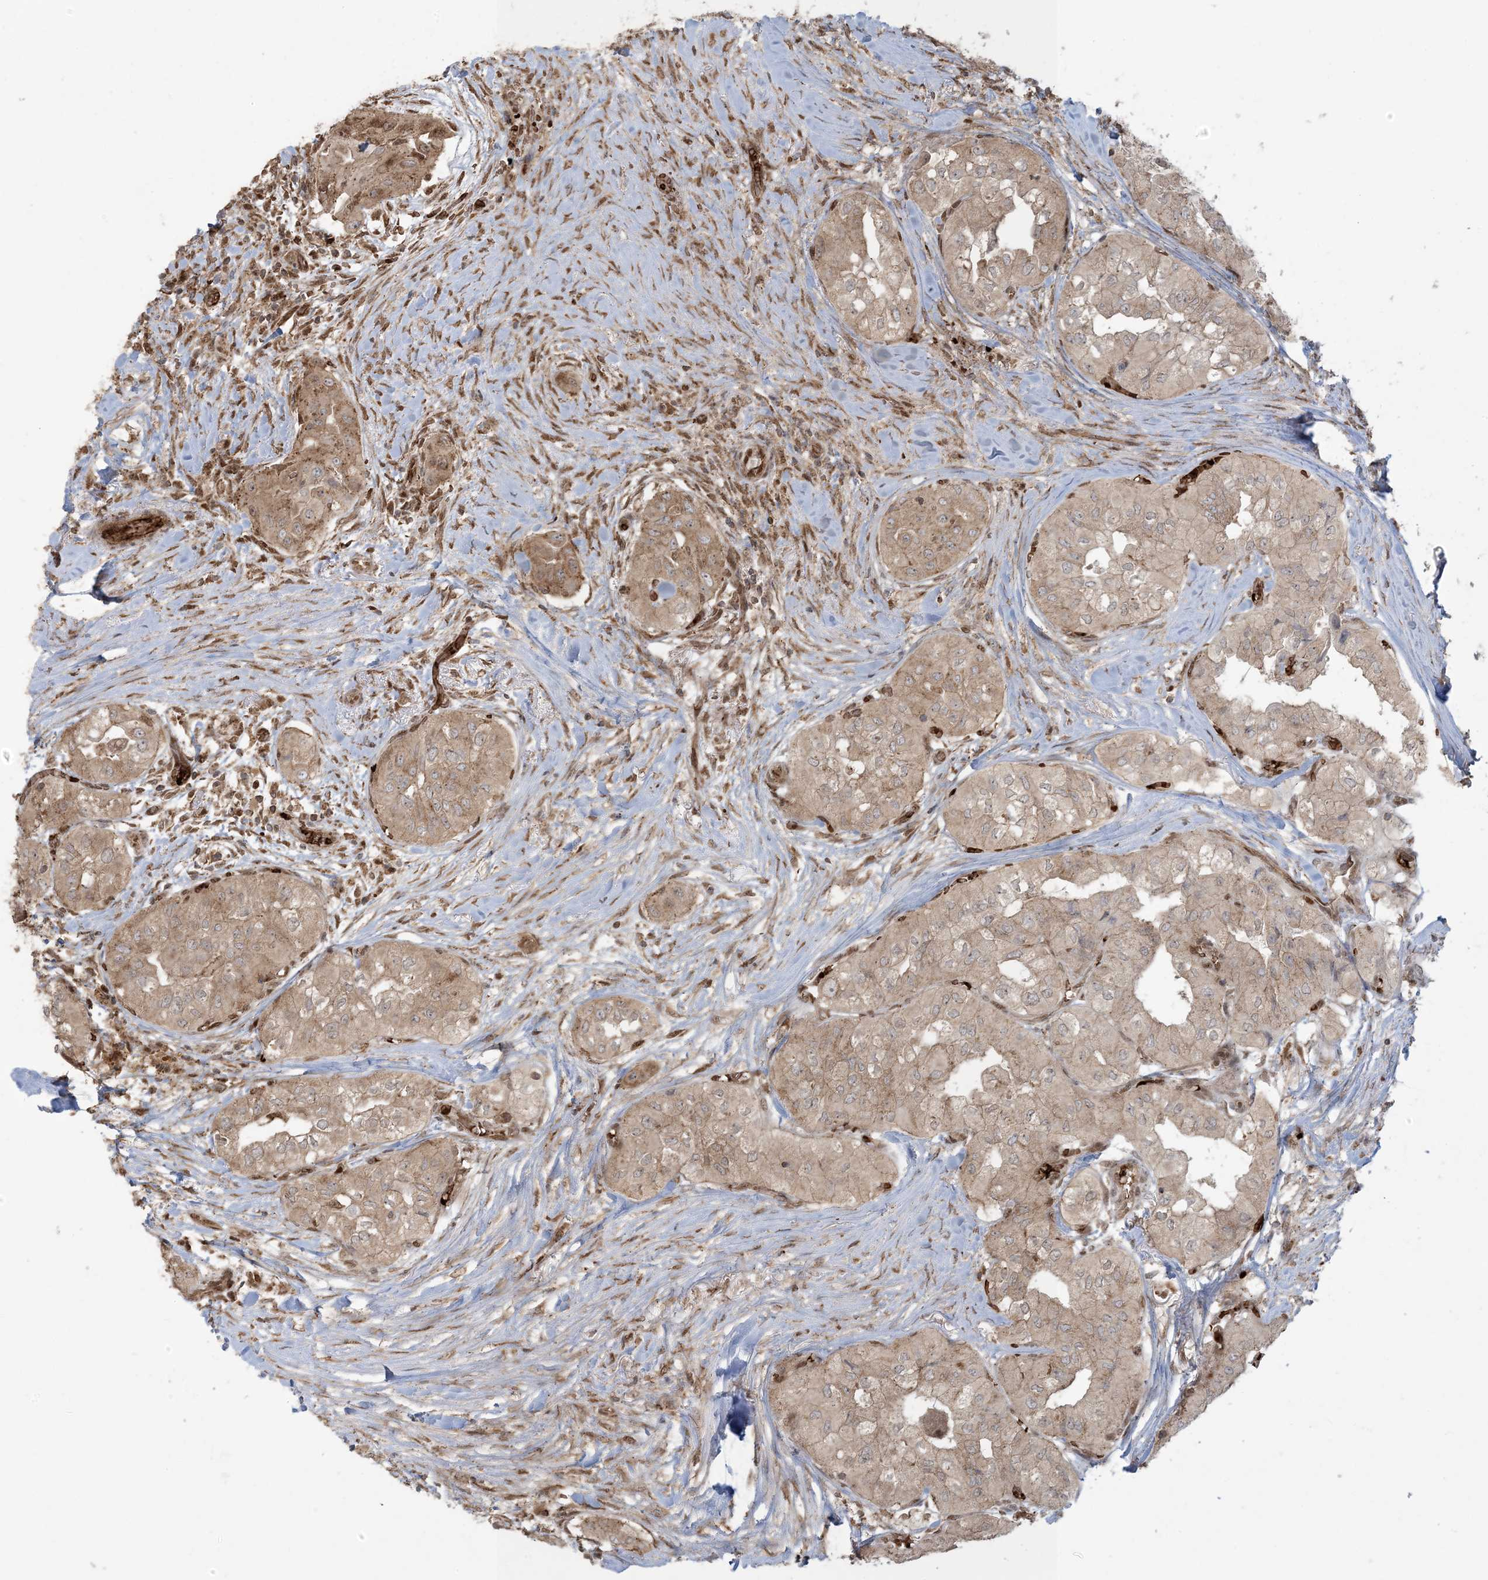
{"staining": {"intensity": "weak", "quantity": ">75%", "location": "cytoplasmic/membranous"}, "tissue": "thyroid cancer", "cell_type": "Tumor cells", "image_type": "cancer", "snomed": [{"axis": "morphology", "description": "Papillary adenocarcinoma, NOS"}, {"axis": "topography", "description": "Thyroid gland"}], "caption": "The photomicrograph exhibits staining of papillary adenocarcinoma (thyroid), revealing weak cytoplasmic/membranous protein expression (brown color) within tumor cells. The protein is shown in brown color, while the nuclei are stained blue.", "gene": "ABCF3", "patient": {"sex": "female", "age": 59}}